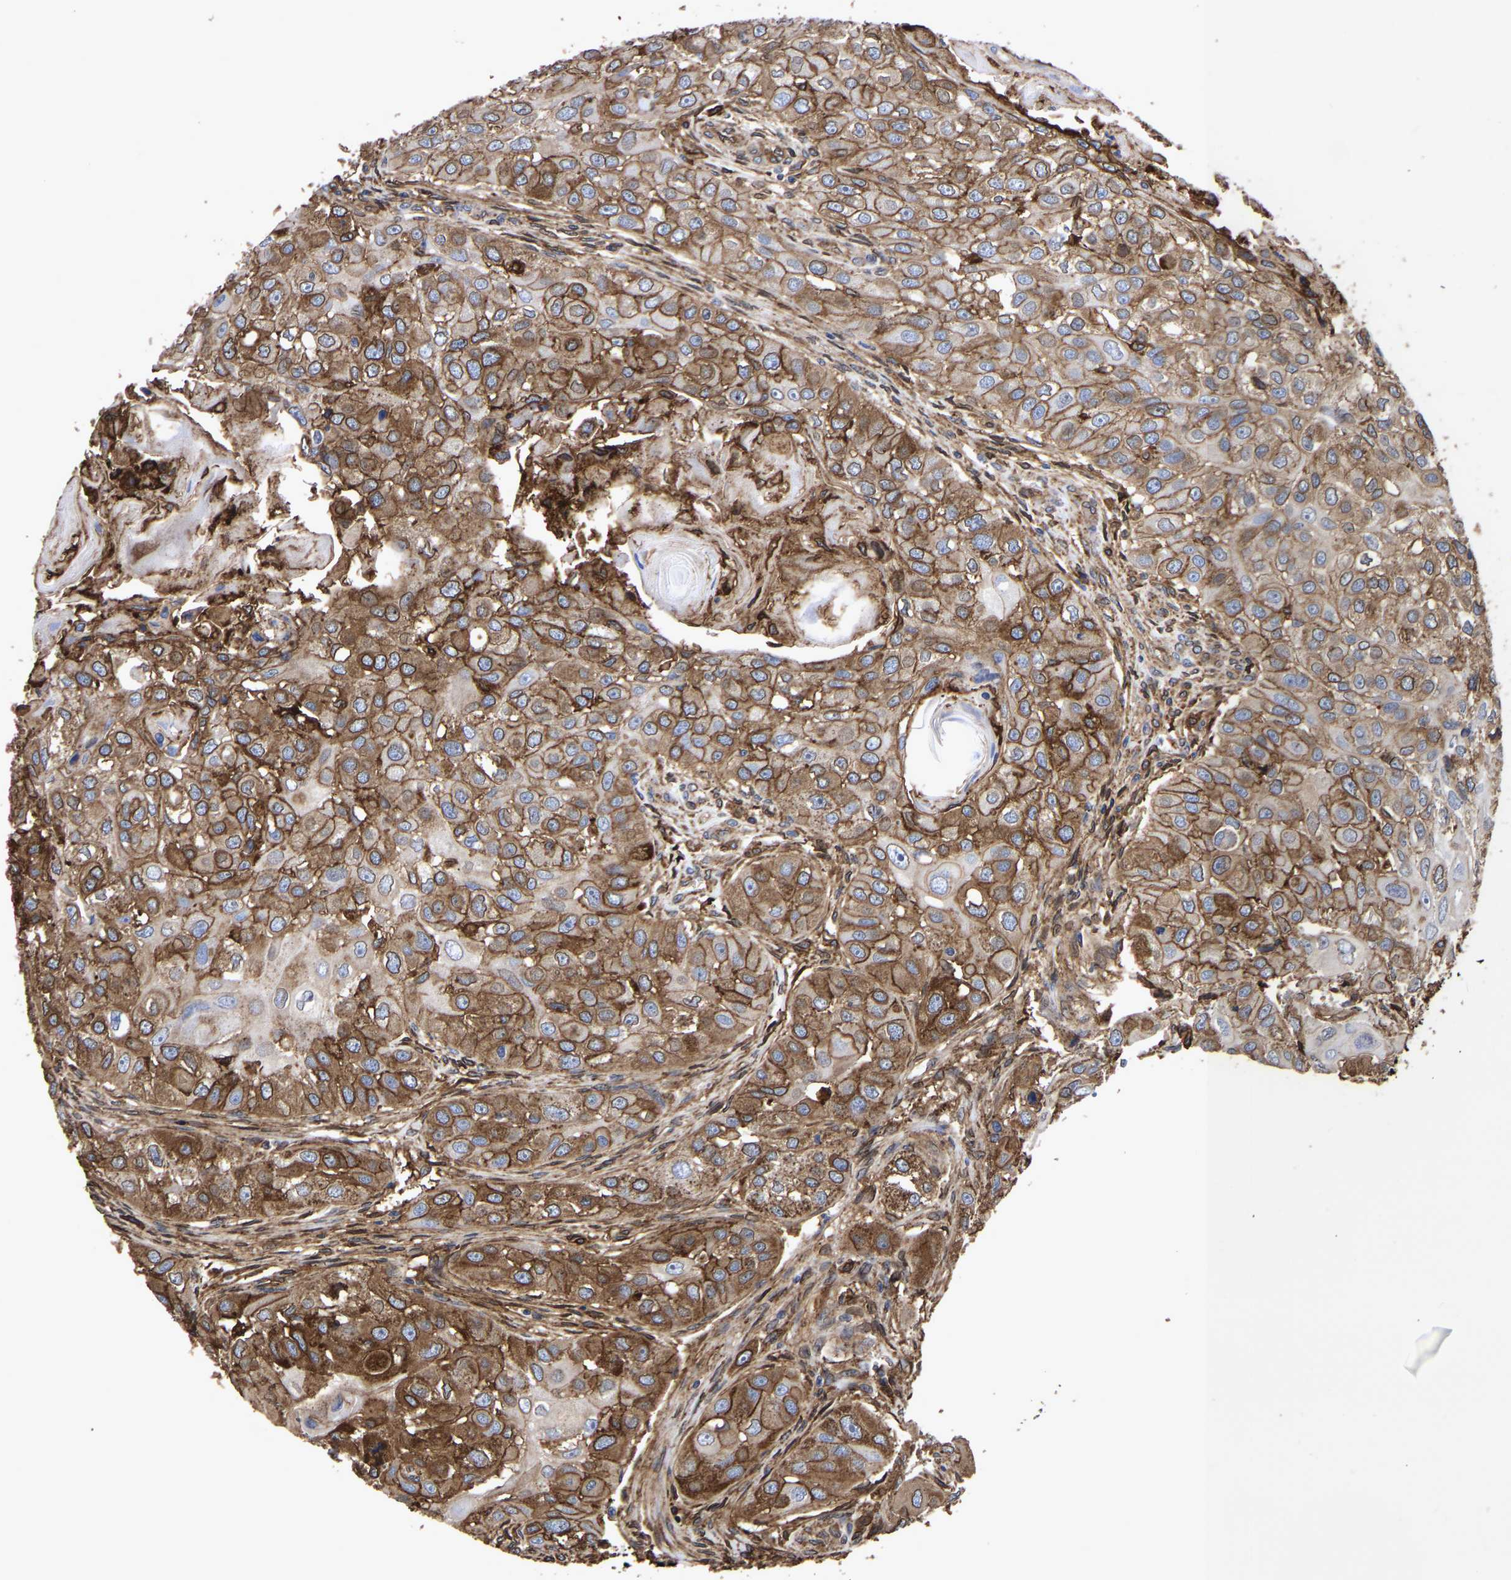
{"staining": {"intensity": "moderate", "quantity": ">75%", "location": "cytoplasmic/membranous"}, "tissue": "head and neck cancer", "cell_type": "Tumor cells", "image_type": "cancer", "snomed": [{"axis": "morphology", "description": "Normal tissue, NOS"}, {"axis": "morphology", "description": "Squamous cell carcinoma, NOS"}, {"axis": "topography", "description": "Skeletal muscle"}, {"axis": "topography", "description": "Head-Neck"}], "caption": "Head and neck cancer (squamous cell carcinoma) stained with immunohistochemistry (IHC) demonstrates moderate cytoplasmic/membranous positivity in approximately >75% of tumor cells.", "gene": "LIF", "patient": {"sex": "male", "age": 51}}